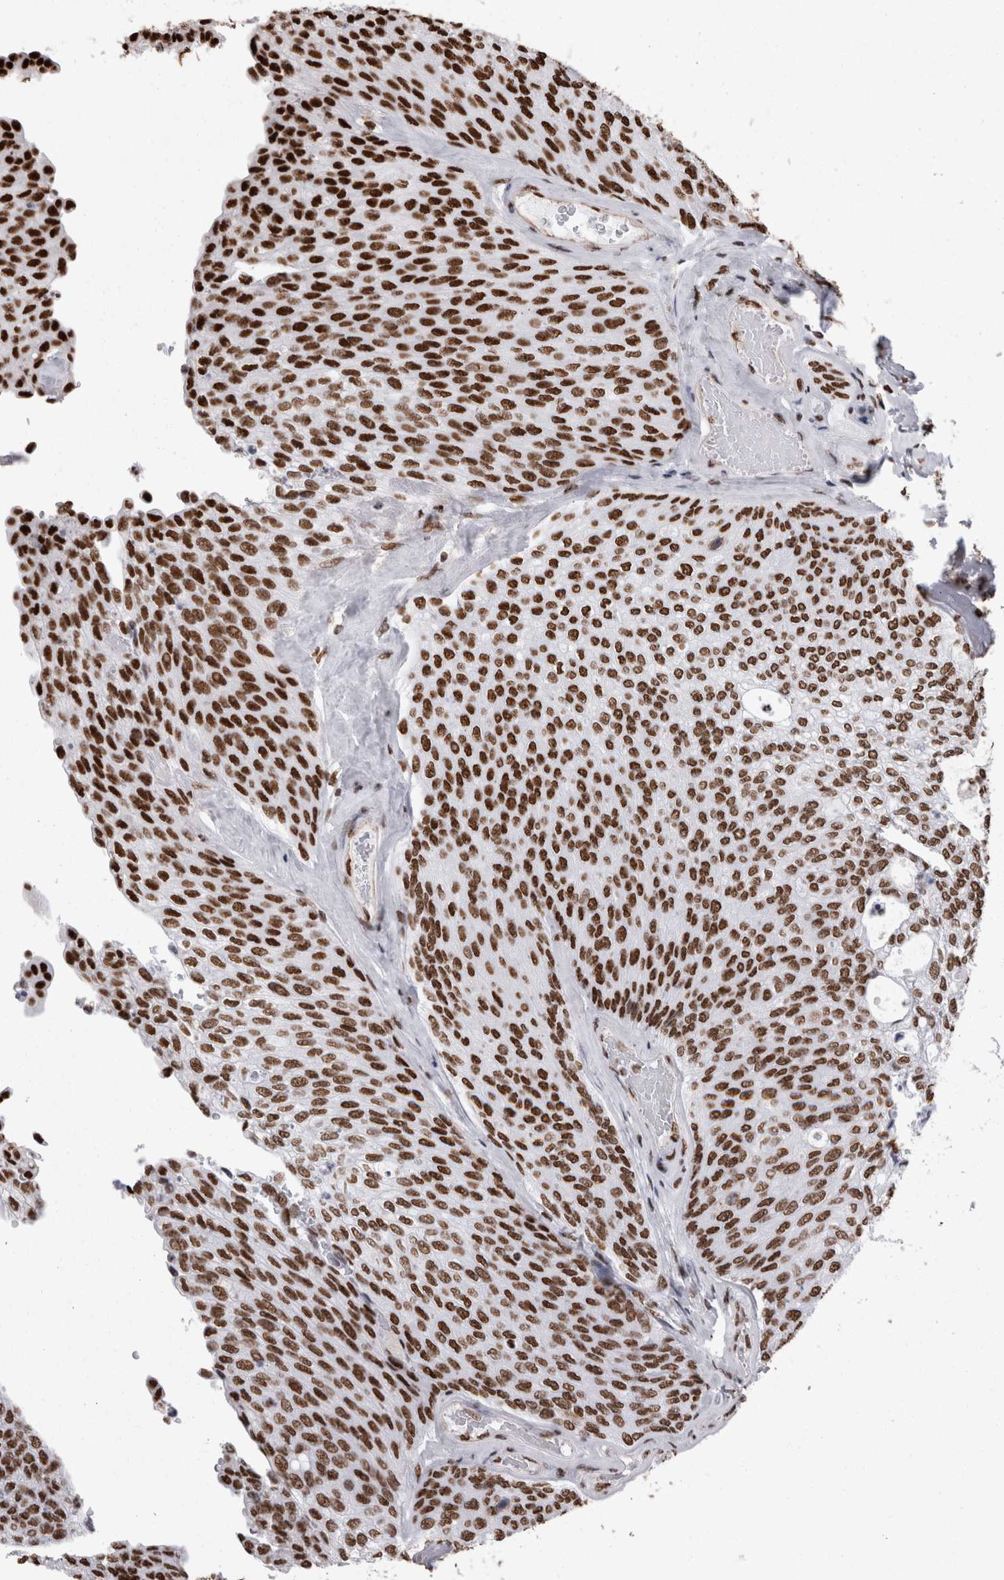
{"staining": {"intensity": "strong", "quantity": ">75%", "location": "nuclear"}, "tissue": "urothelial cancer", "cell_type": "Tumor cells", "image_type": "cancer", "snomed": [{"axis": "morphology", "description": "Urothelial carcinoma, Low grade"}, {"axis": "topography", "description": "Urinary bladder"}], "caption": "Protein expression analysis of human low-grade urothelial carcinoma reveals strong nuclear staining in about >75% of tumor cells.", "gene": "HNRNPM", "patient": {"sex": "female", "age": 79}}